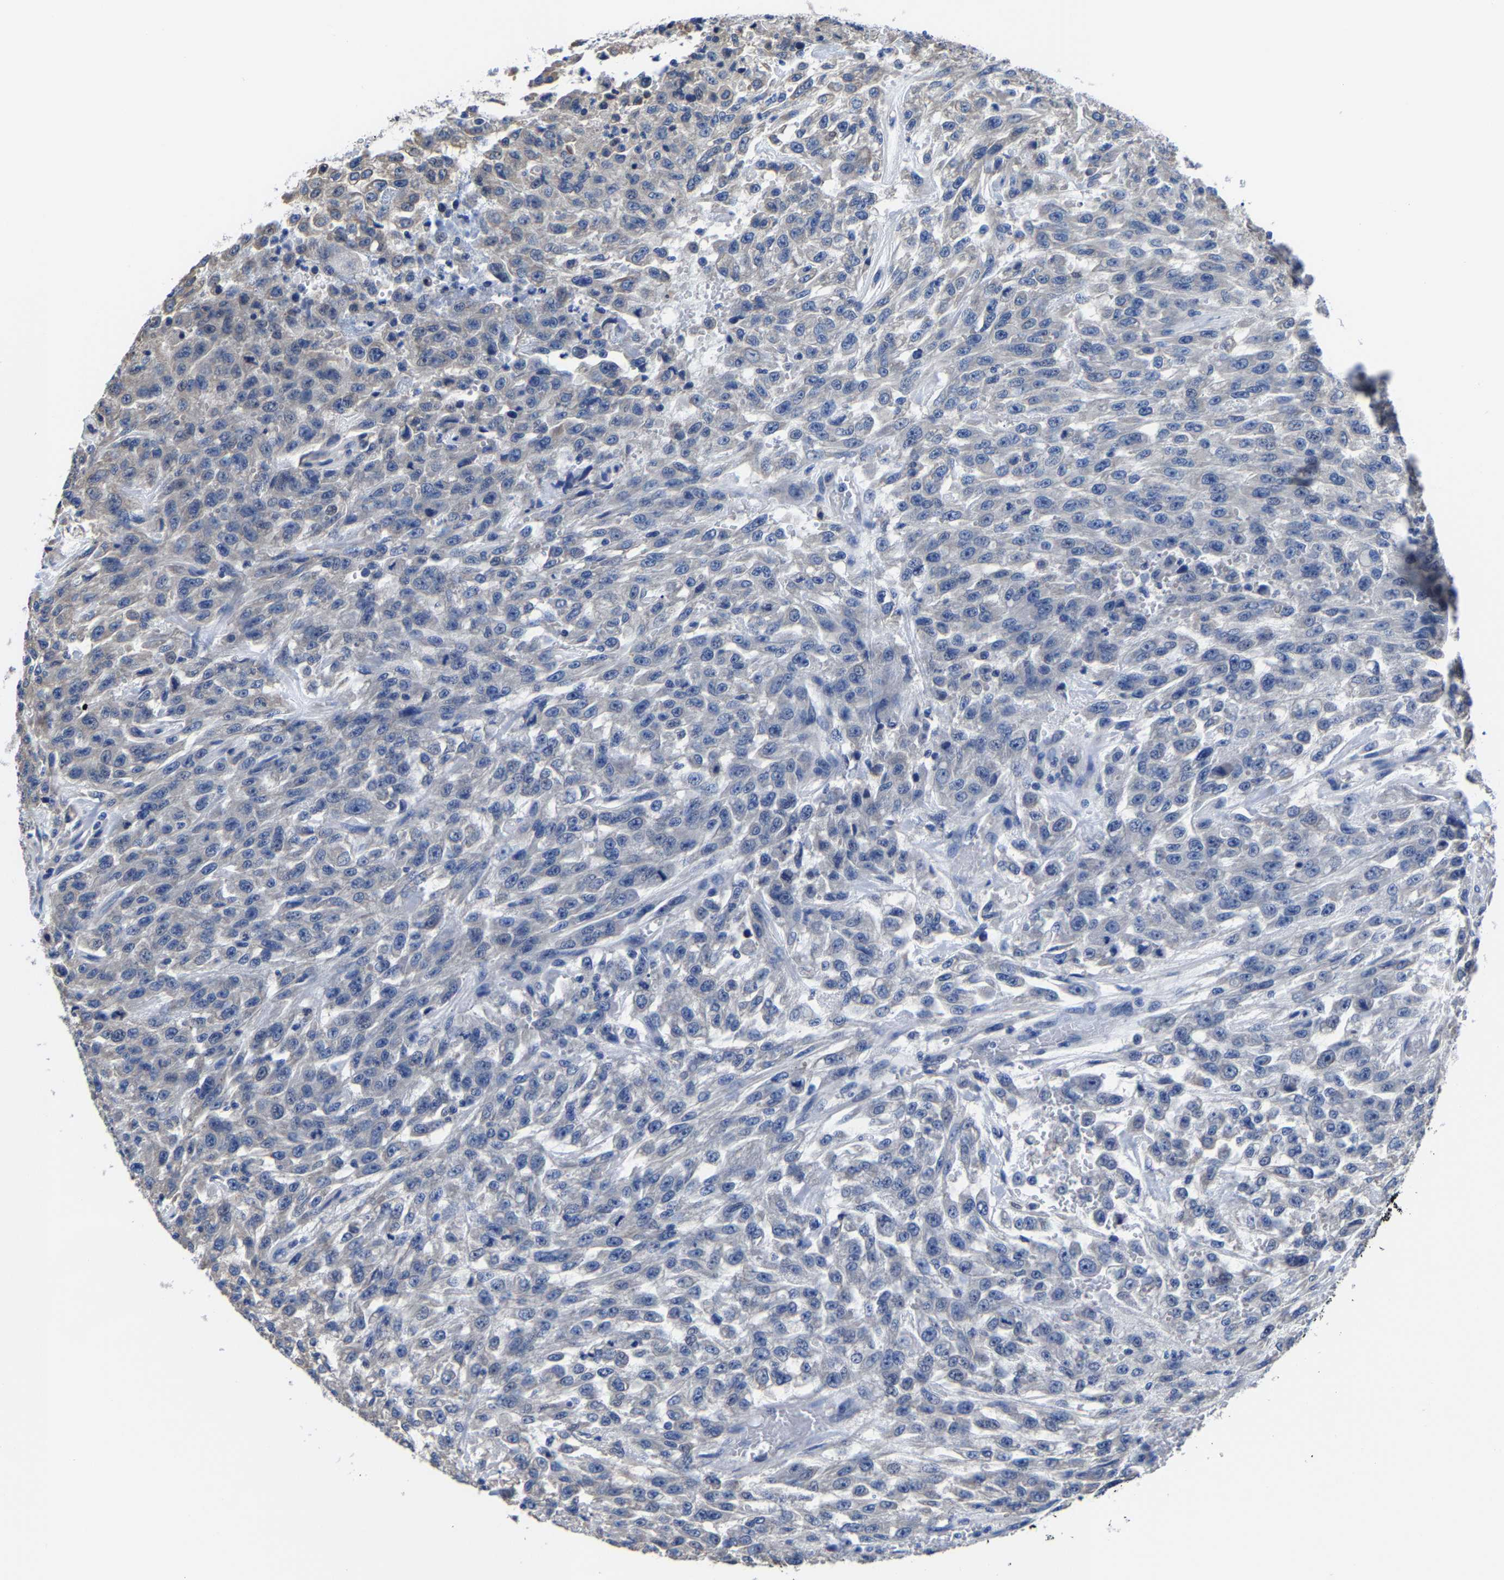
{"staining": {"intensity": "negative", "quantity": "none", "location": "none"}, "tissue": "urothelial cancer", "cell_type": "Tumor cells", "image_type": "cancer", "snomed": [{"axis": "morphology", "description": "Urothelial carcinoma, High grade"}, {"axis": "topography", "description": "Urinary bladder"}], "caption": "Tumor cells are negative for protein expression in human urothelial cancer.", "gene": "SRPK2", "patient": {"sex": "male", "age": 46}}